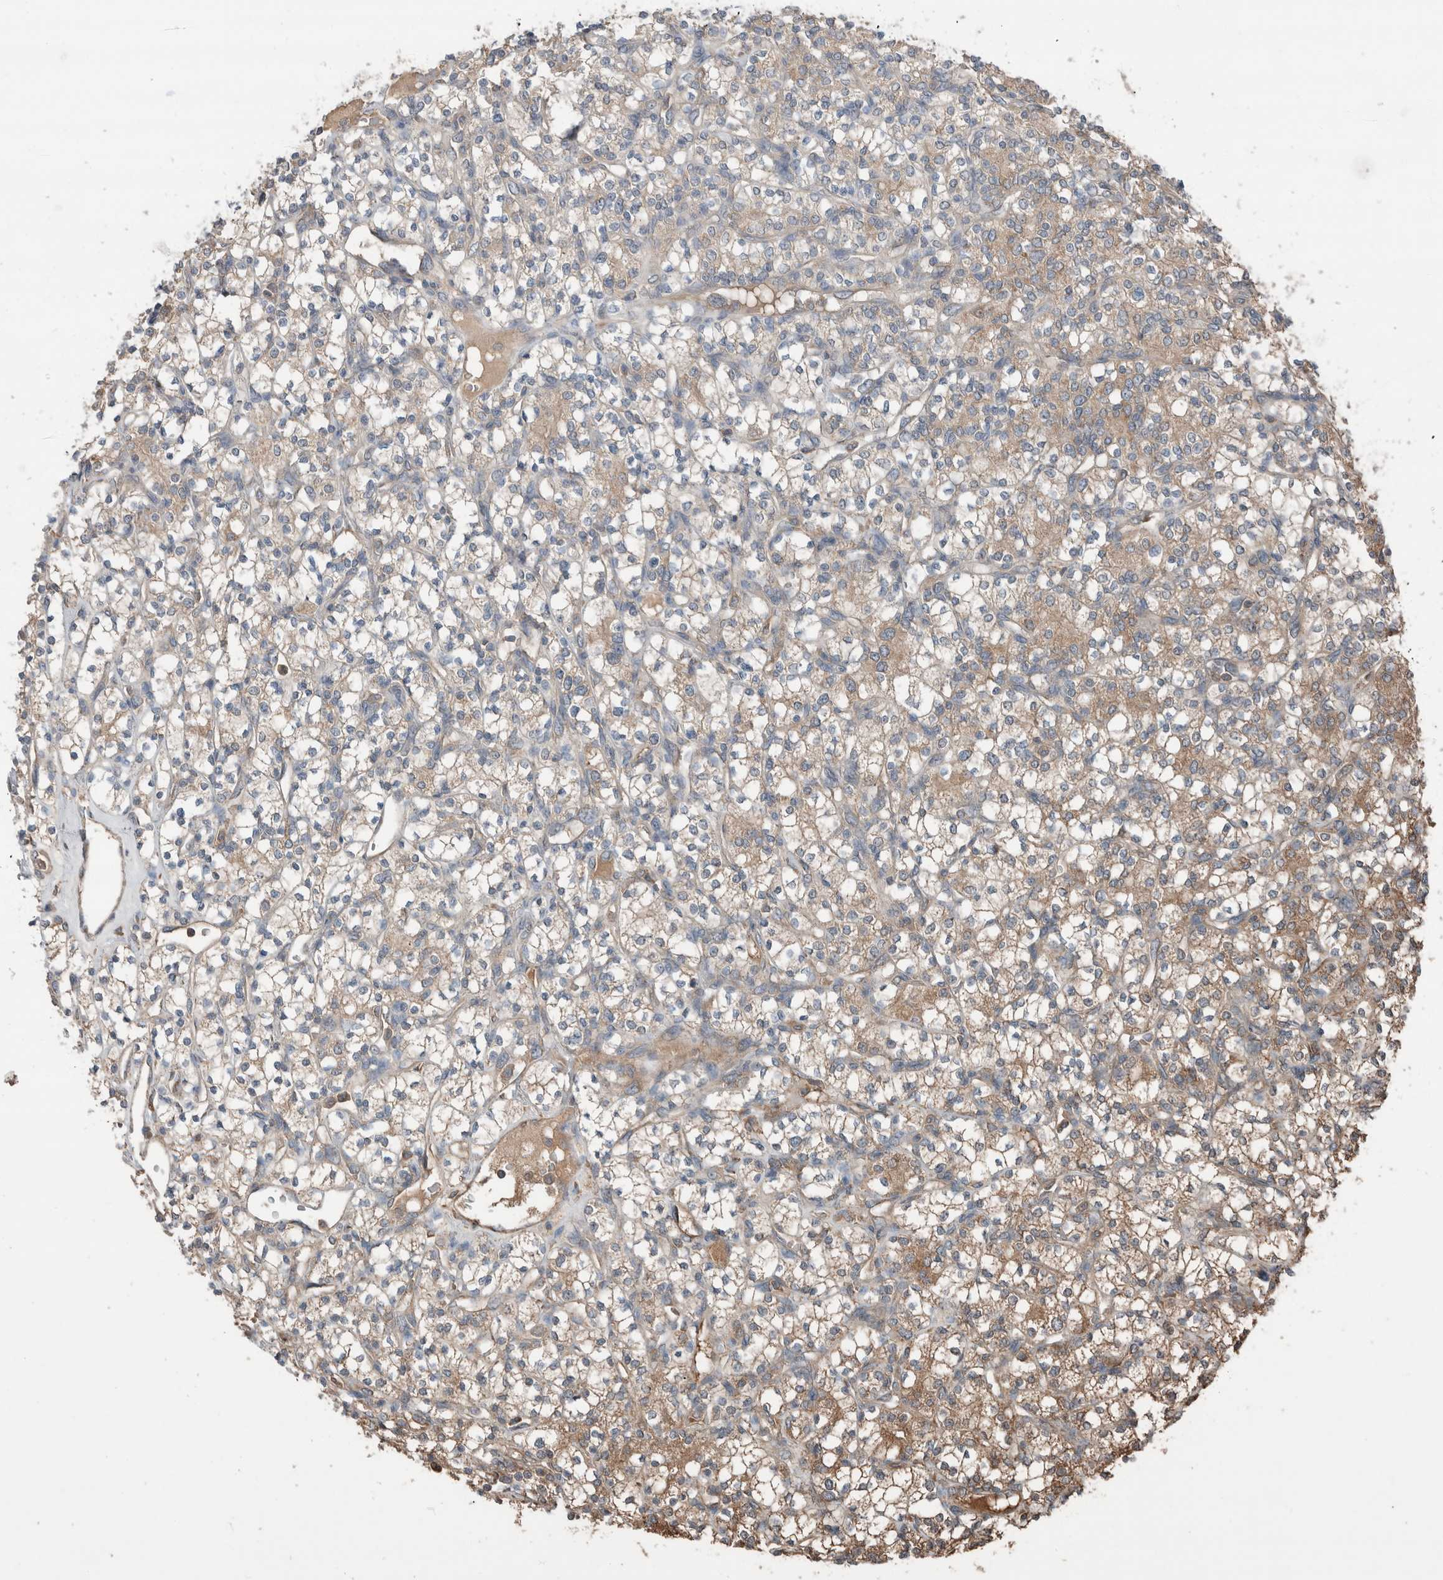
{"staining": {"intensity": "moderate", "quantity": "<25%", "location": "cytoplasmic/membranous"}, "tissue": "renal cancer", "cell_type": "Tumor cells", "image_type": "cancer", "snomed": [{"axis": "morphology", "description": "Adenocarcinoma, NOS"}, {"axis": "topography", "description": "Kidney"}], "caption": "Renal adenocarcinoma stained with DAB (3,3'-diaminobenzidine) immunohistochemistry demonstrates low levels of moderate cytoplasmic/membranous expression in about <25% of tumor cells.", "gene": "KLK14", "patient": {"sex": "male", "age": 77}}